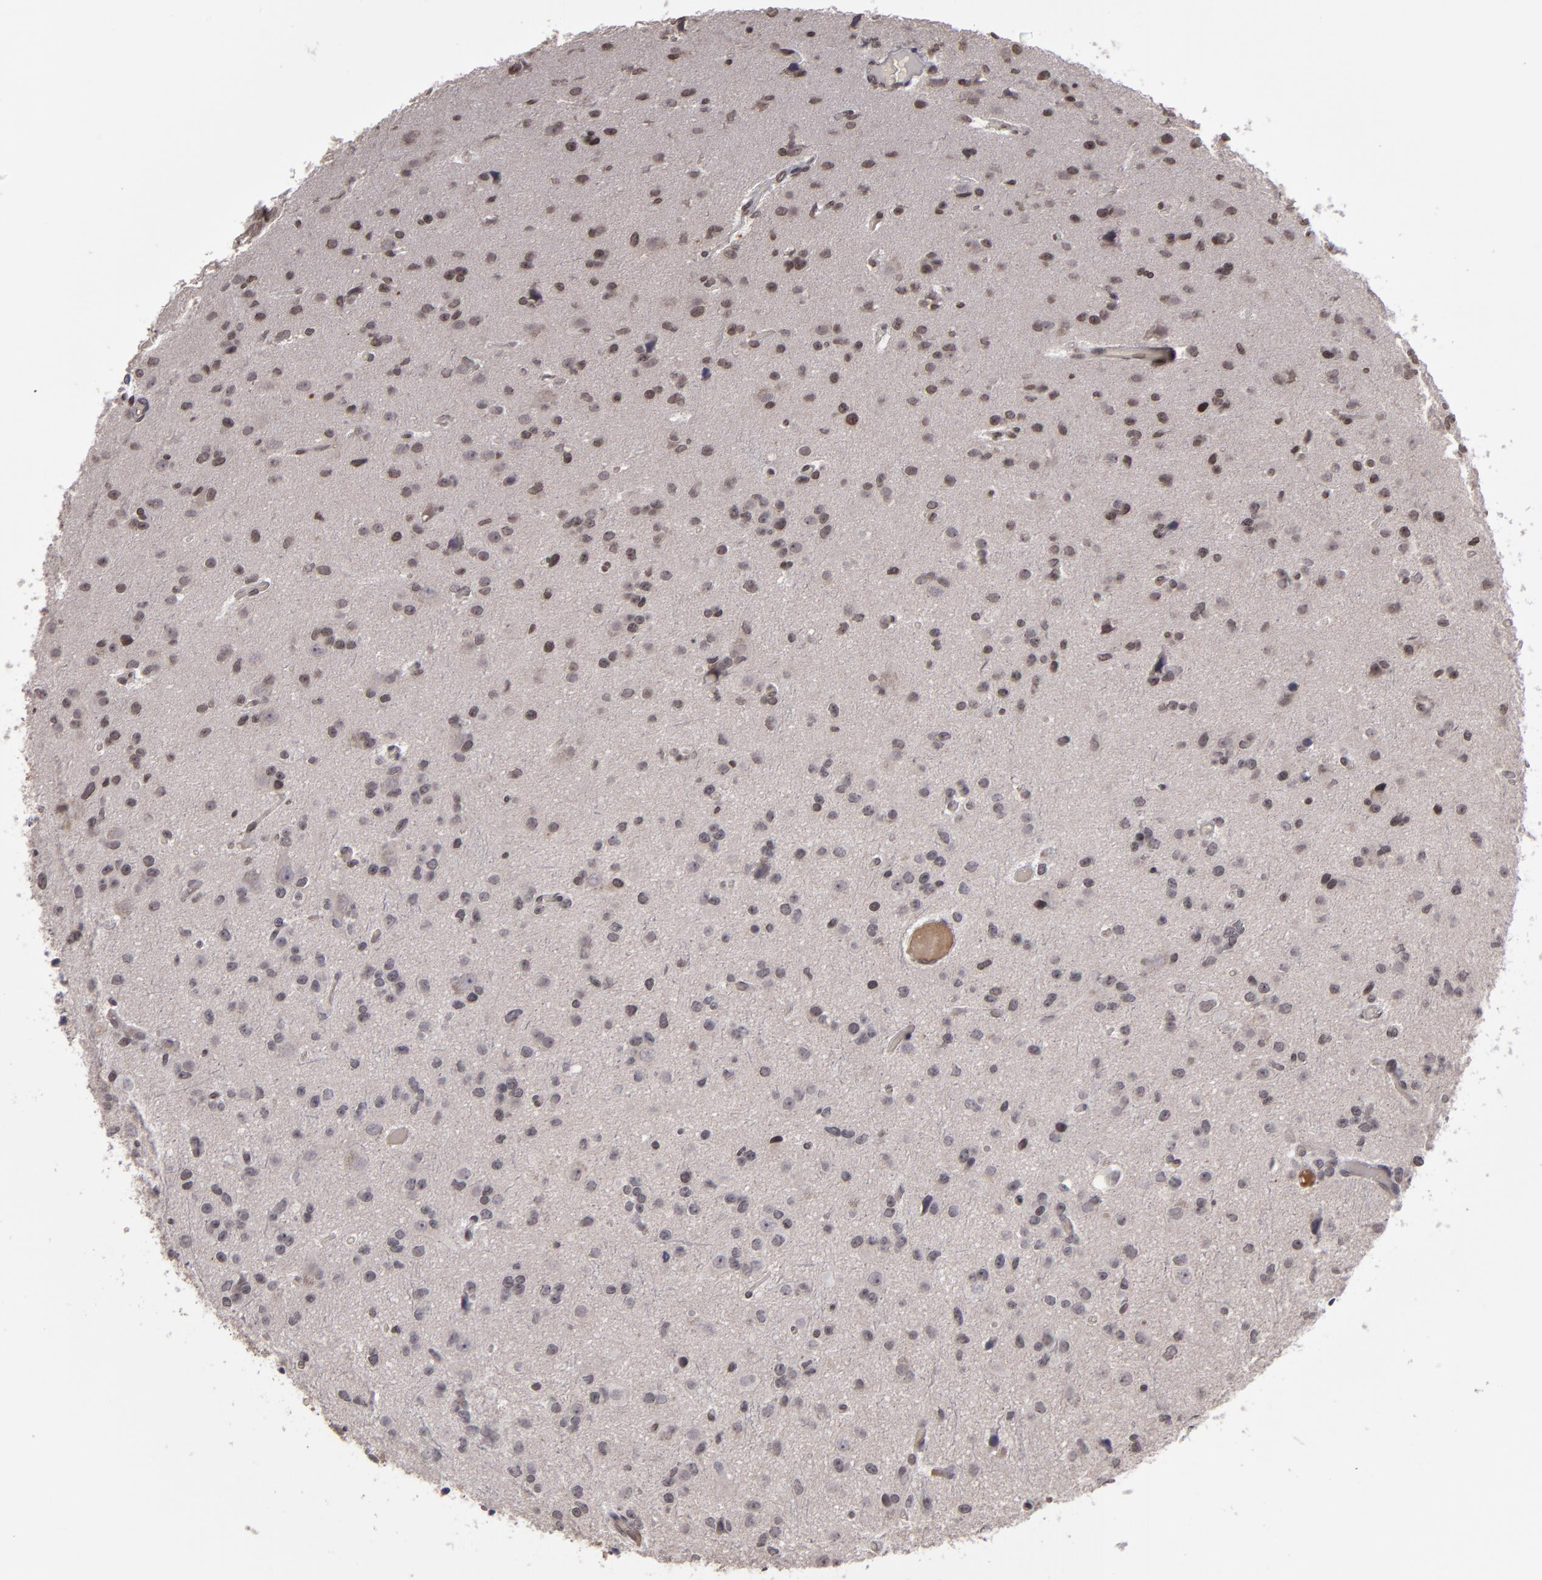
{"staining": {"intensity": "negative", "quantity": "none", "location": "none"}, "tissue": "glioma", "cell_type": "Tumor cells", "image_type": "cancer", "snomed": [{"axis": "morphology", "description": "Glioma, malignant, Low grade"}, {"axis": "topography", "description": "Brain"}], "caption": "A histopathology image of human low-grade glioma (malignant) is negative for staining in tumor cells.", "gene": "ITIH4", "patient": {"sex": "male", "age": 42}}